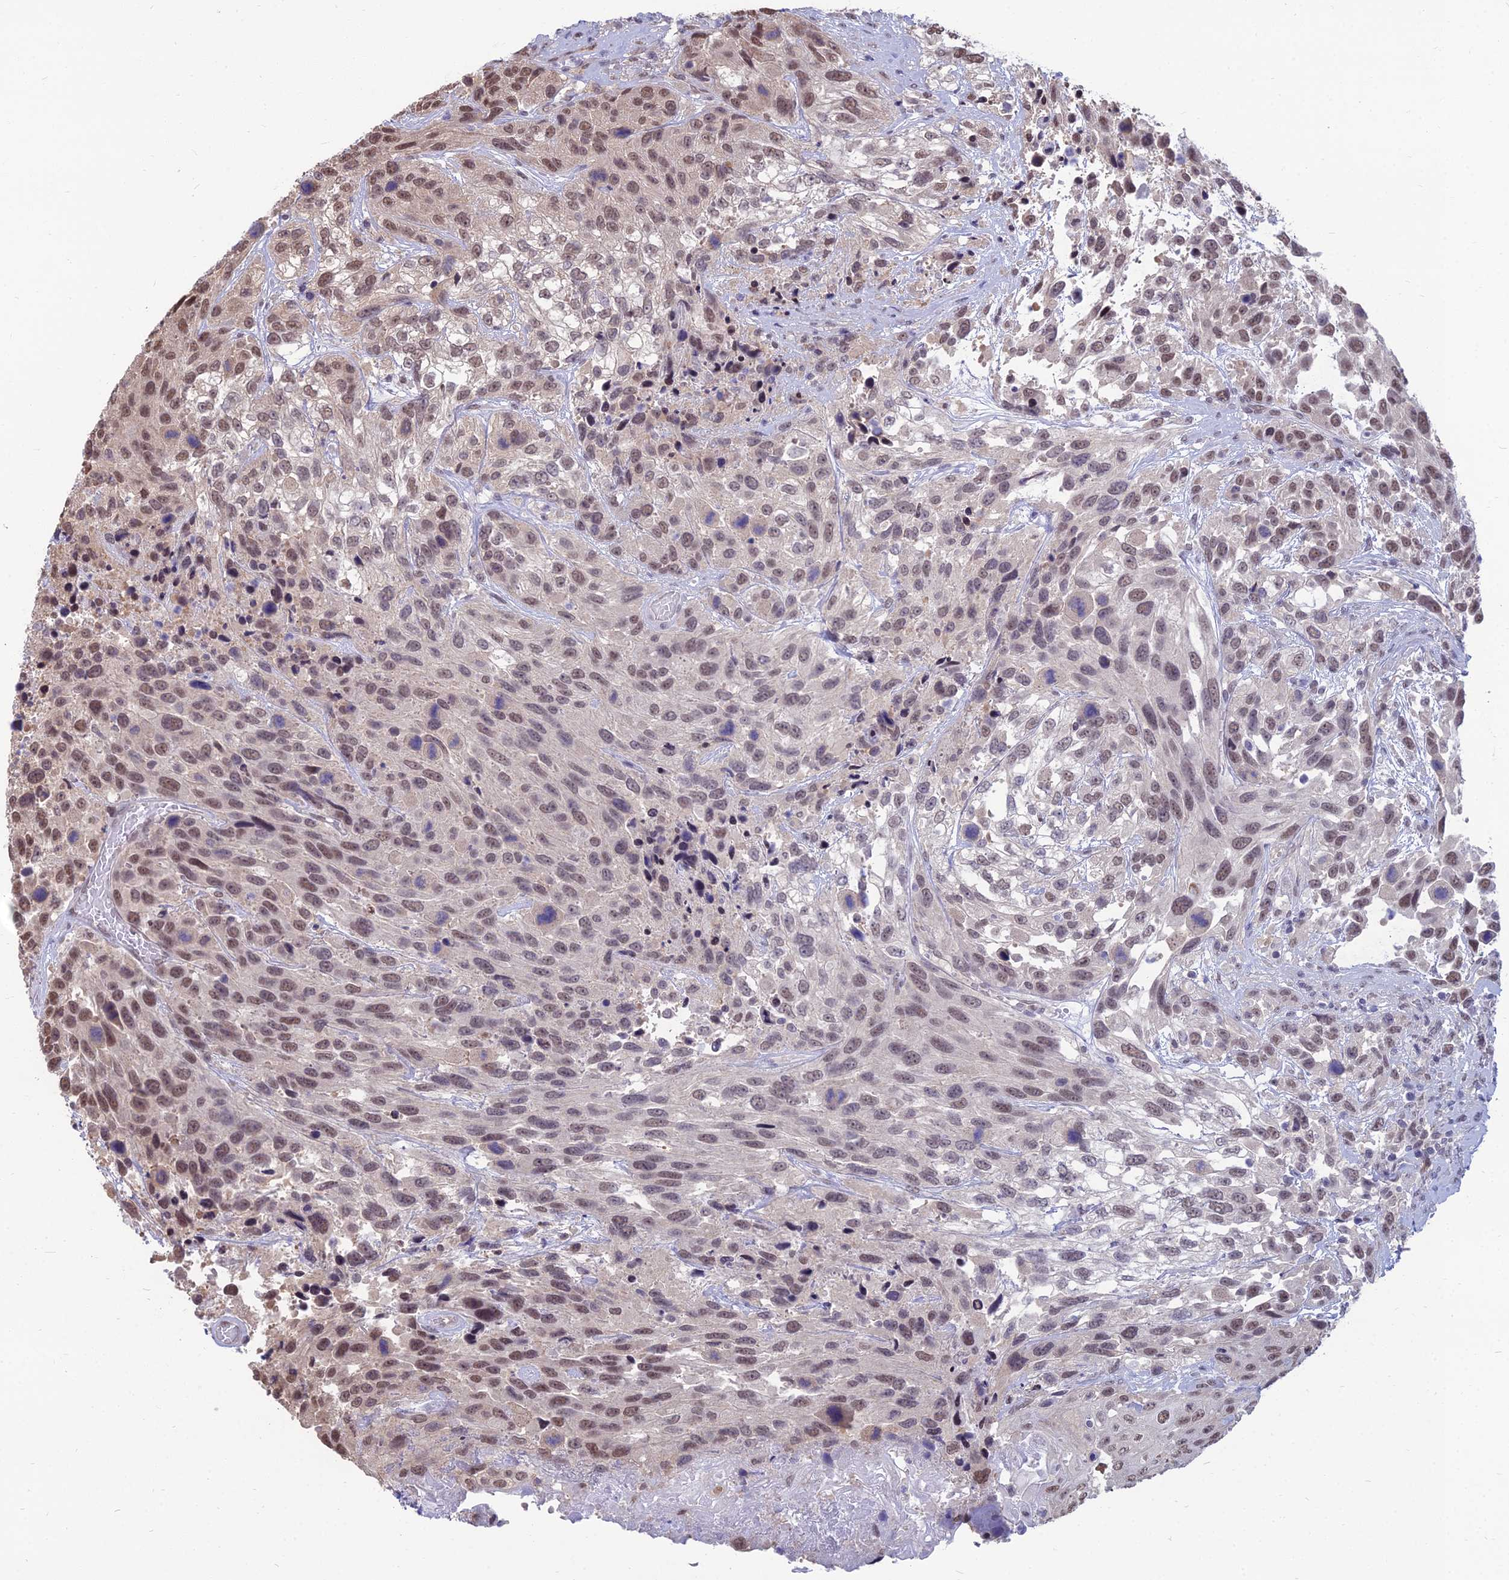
{"staining": {"intensity": "moderate", "quantity": ">75%", "location": "nuclear"}, "tissue": "urothelial cancer", "cell_type": "Tumor cells", "image_type": "cancer", "snomed": [{"axis": "morphology", "description": "Urothelial carcinoma, High grade"}, {"axis": "topography", "description": "Urinary bladder"}], "caption": "Immunohistochemistry (IHC) histopathology image of urothelial carcinoma (high-grade) stained for a protein (brown), which reveals medium levels of moderate nuclear staining in approximately >75% of tumor cells.", "gene": "SRSF7", "patient": {"sex": "female", "age": 70}}